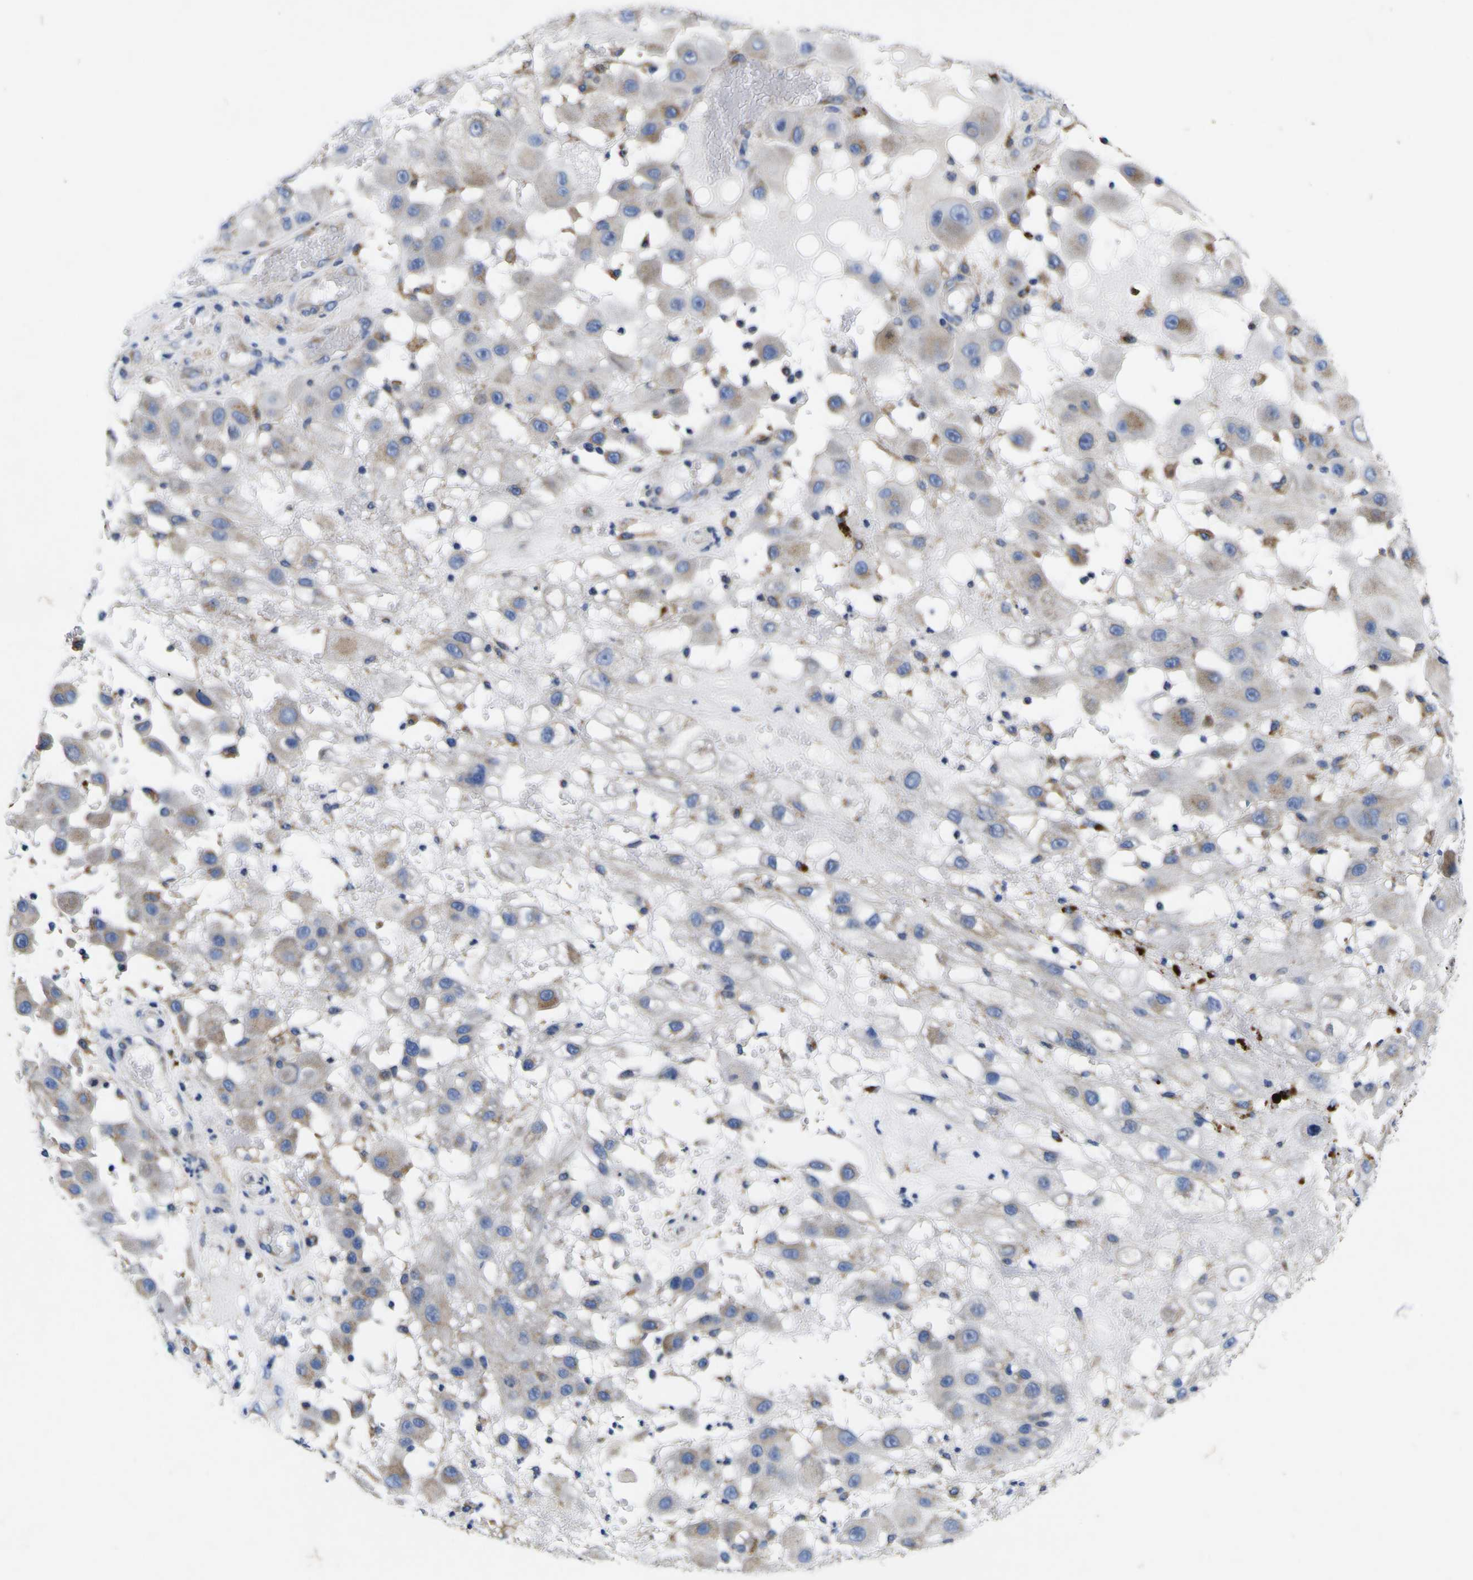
{"staining": {"intensity": "weak", "quantity": "25%-75%", "location": "cytoplasmic/membranous"}, "tissue": "melanoma", "cell_type": "Tumor cells", "image_type": "cancer", "snomed": [{"axis": "morphology", "description": "Malignant melanoma, NOS"}, {"axis": "topography", "description": "Skin"}], "caption": "Approximately 25%-75% of tumor cells in melanoma reveal weak cytoplasmic/membranous protein expression as visualized by brown immunohistochemical staining.", "gene": "COA1", "patient": {"sex": "female", "age": 81}}